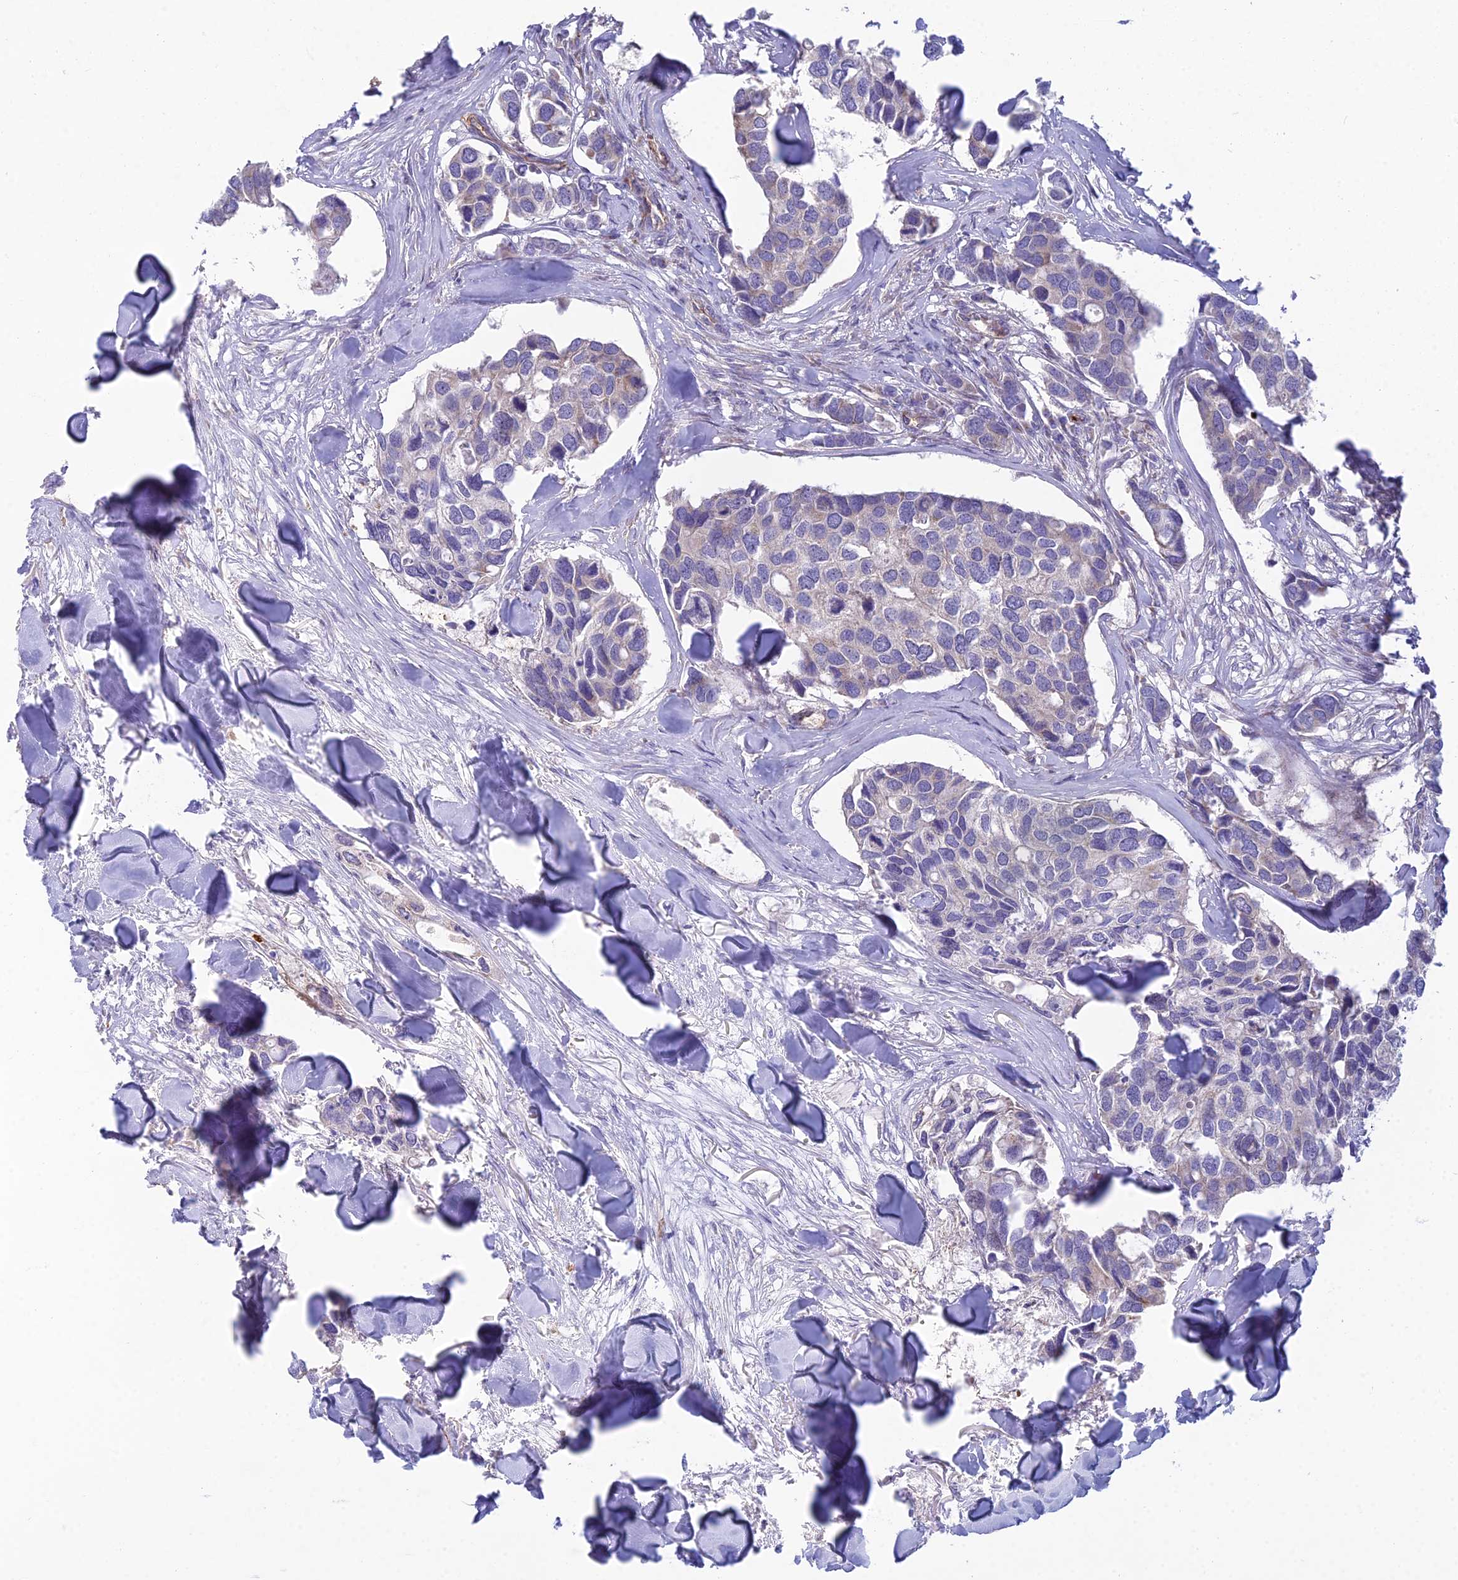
{"staining": {"intensity": "negative", "quantity": "none", "location": "none"}, "tissue": "breast cancer", "cell_type": "Tumor cells", "image_type": "cancer", "snomed": [{"axis": "morphology", "description": "Duct carcinoma"}, {"axis": "topography", "description": "Breast"}], "caption": "An IHC photomicrograph of invasive ductal carcinoma (breast) is shown. There is no staining in tumor cells of invasive ductal carcinoma (breast).", "gene": "DUS2", "patient": {"sex": "female", "age": 83}}